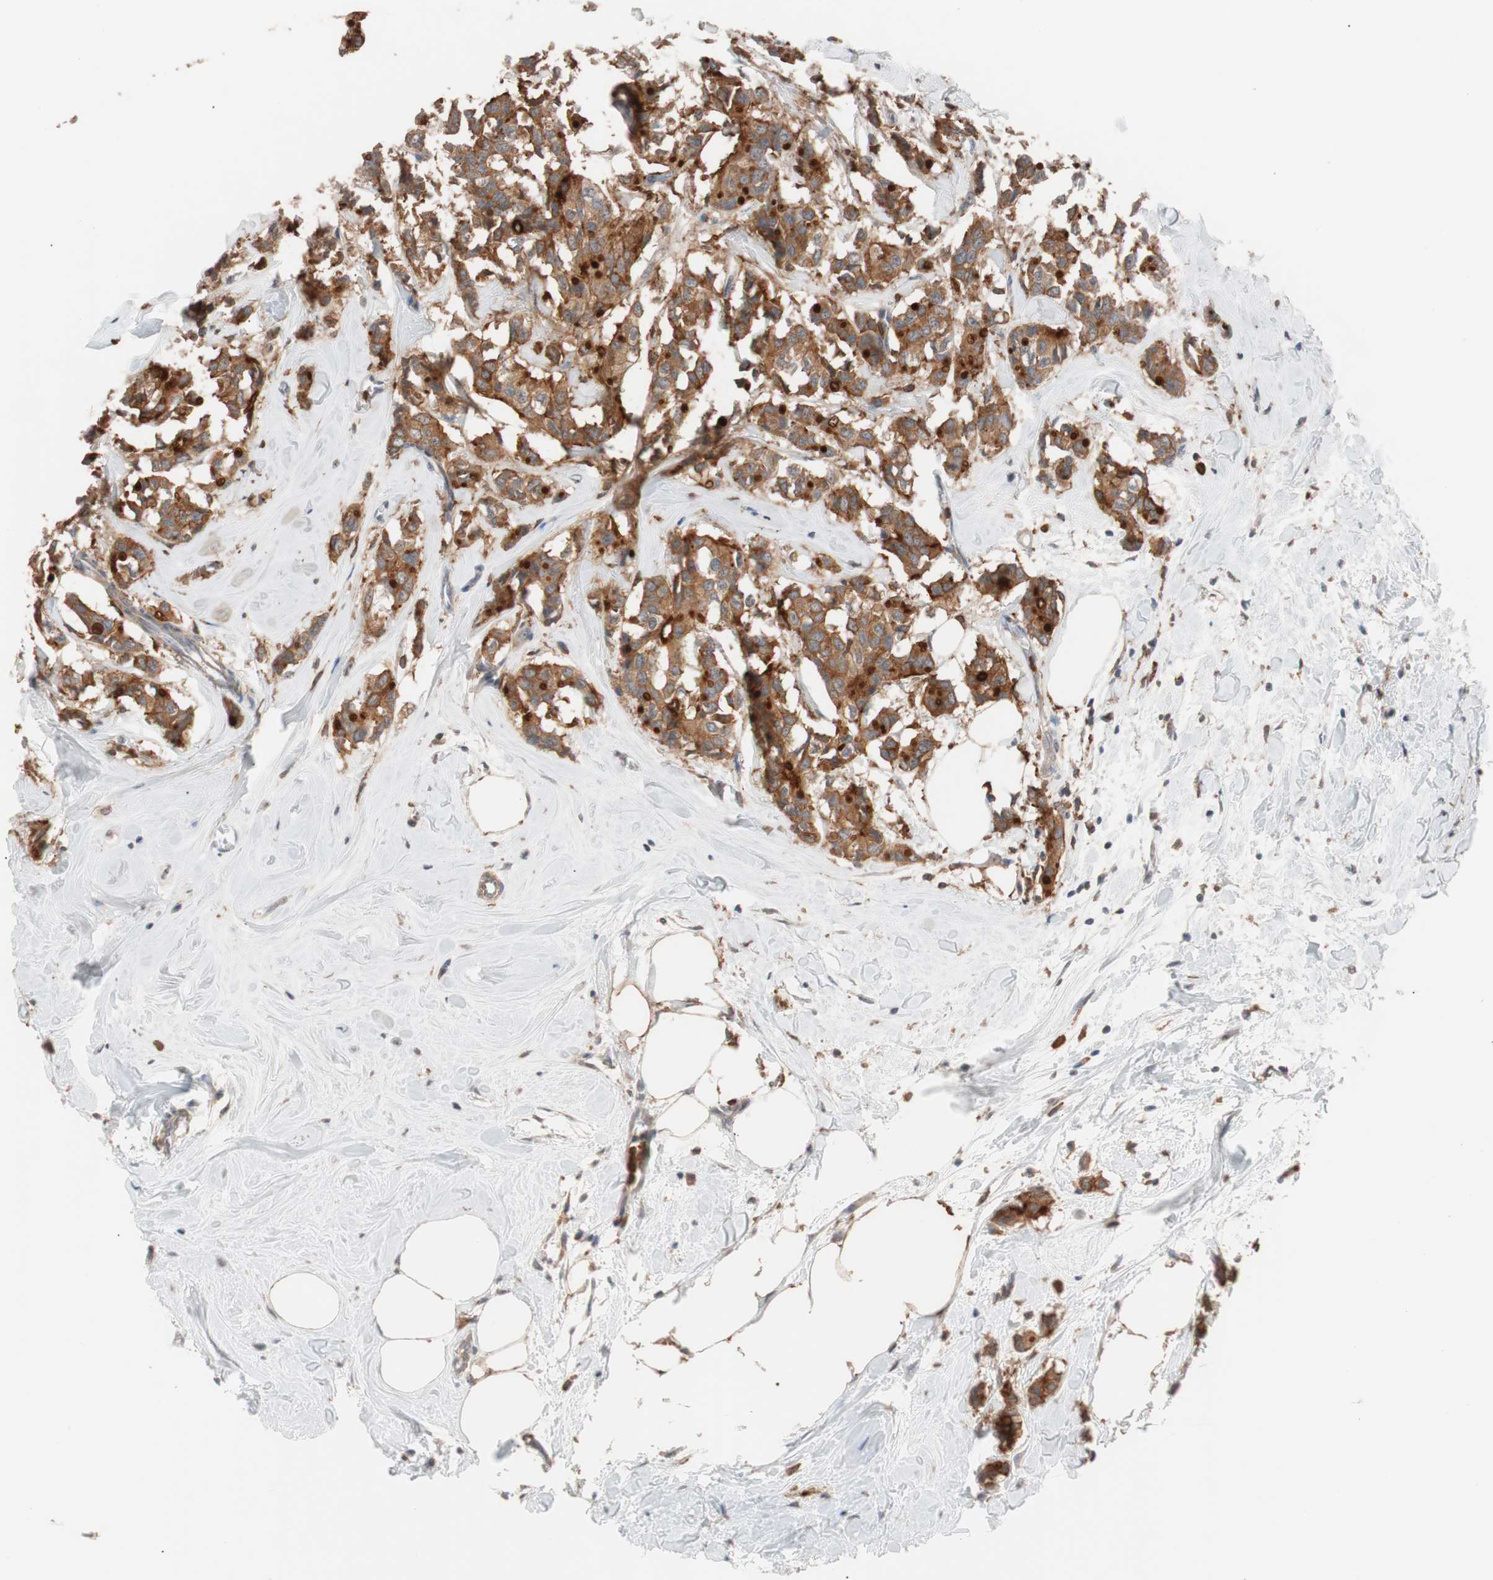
{"staining": {"intensity": "moderate", "quantity": ">75%", "location": "cytoplasmic/membranous"}, "tissue": "breast cancer", "cell_type": "Tumor cells", "image_type": "cancer", "snomed": [{"axis": "morphology", "description": "Duct carcinoma"}, {"axis": "topography", "description": "Breast"}], "caption": "Invasive ductal carcinoma (breast) was stained to show a protein in brown. There is medium levels of moderate cytoplasmic/membranous expression in approximately >75% of tumor cells.", "gene": "LITAF", "patient": {"sex": "female", "age": 84}}